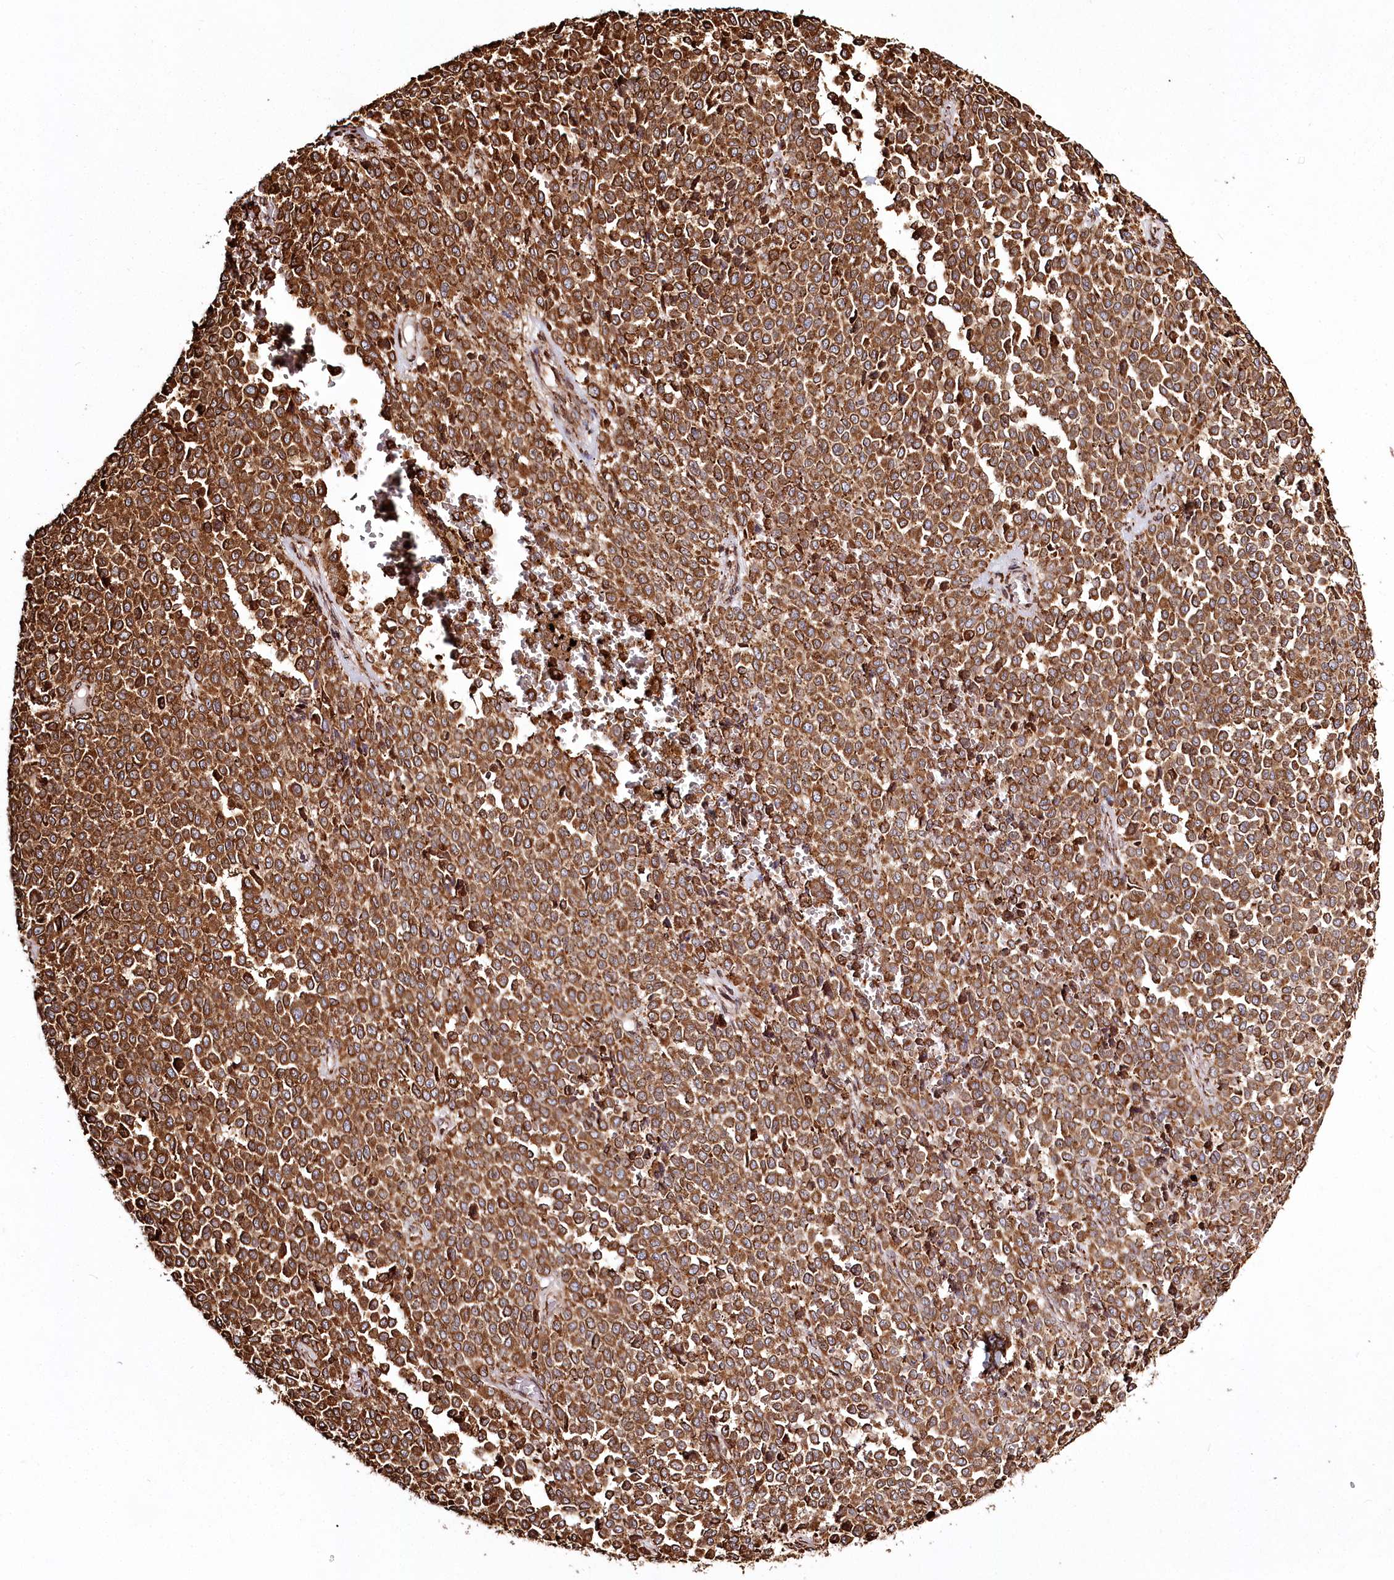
{"staining": {"intensity": "strong", "quantity": ">75%", "location": "cytoplasmic/membranous"}, "tissue": "melanoma", "cell_type": "Tumor cells", "image_type": "cancer", "snomed": [{"axis": "morphology", "description": "Malignant melanoma, Metastatic site"}, {"axis": "topography", "description": "Pancreas"}], "caption": "Tumor cells exhibit high levels of strong cytoplasmic/membranous expression in approximately >75% of cells in human melanoma. (Stains: DAB in brown, nuclei in blue, Microscopy: brightfield microscopy at high magnification).", "gene": "FAM13A", "patient": {"sex": "female", "age": 30}}